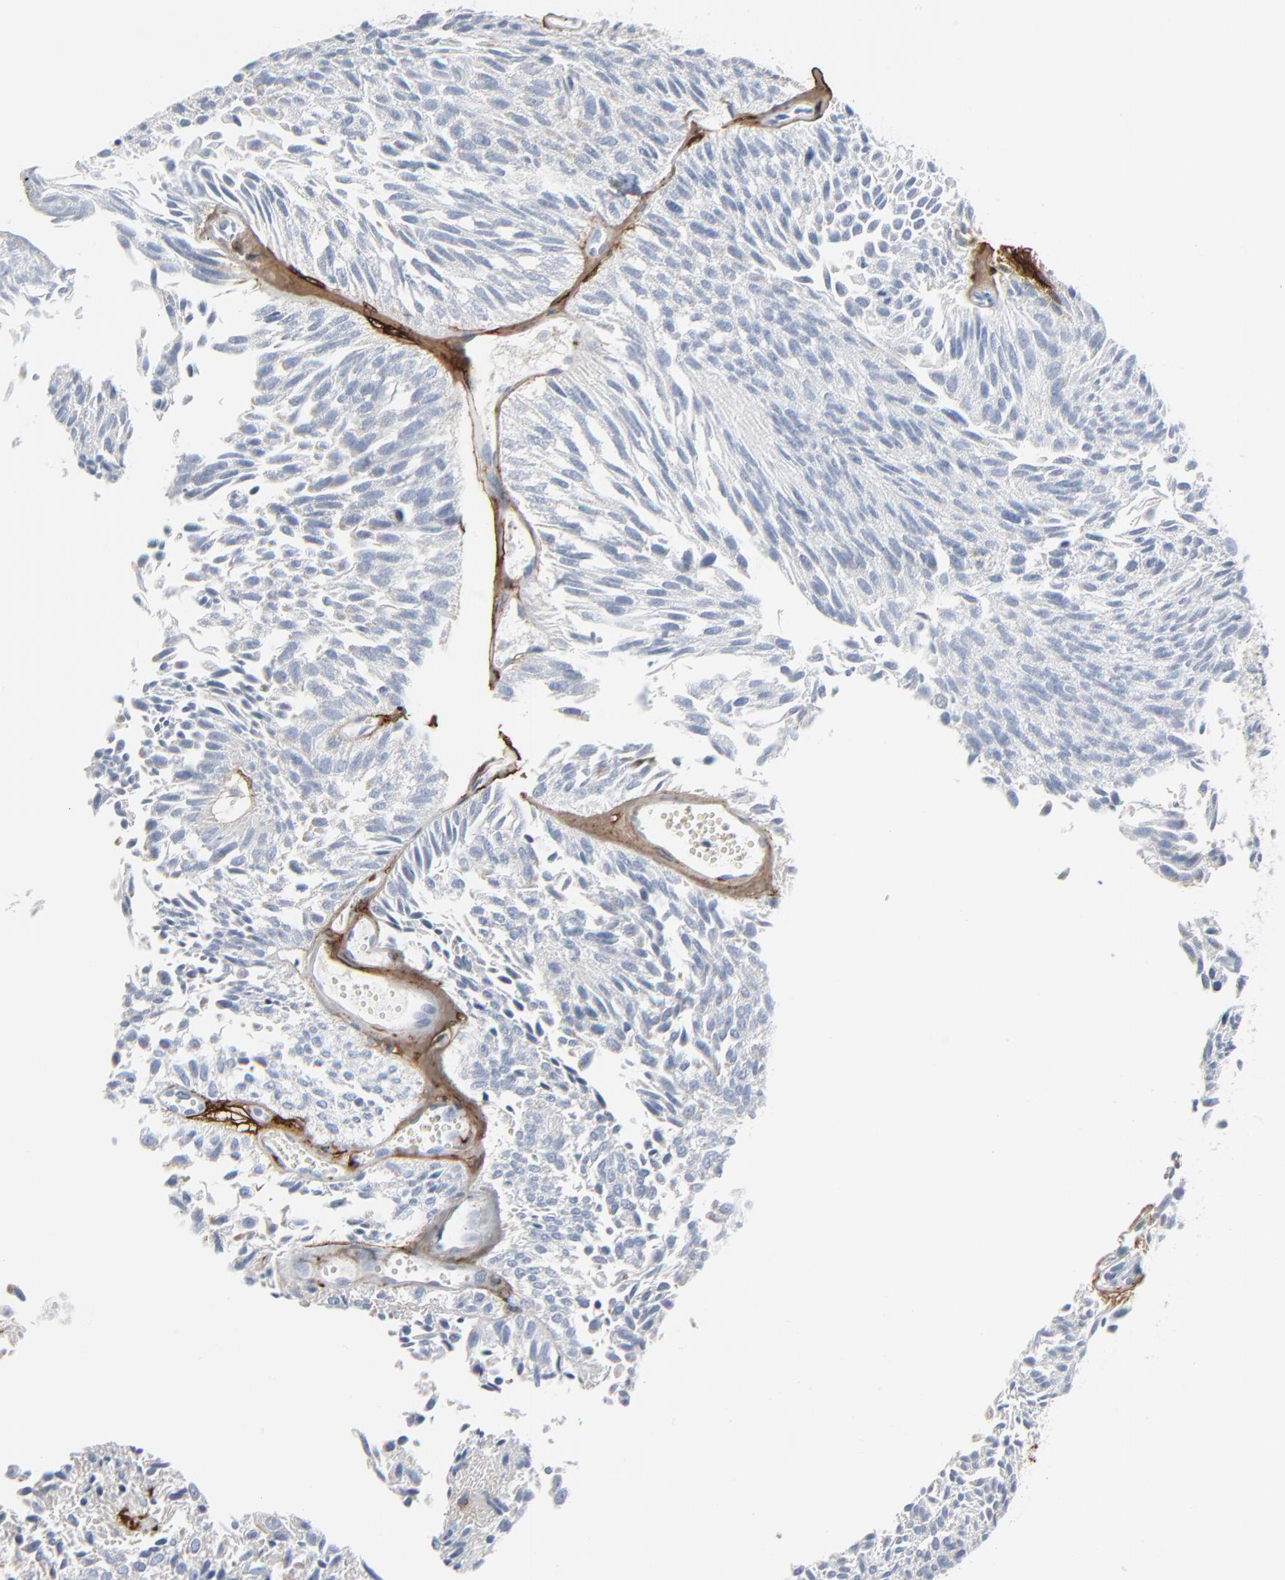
{"staining": {"intensity": "negative", "quantity": "none", "location": "none"}, "tissue": "urothelial cancer", "cell_type": "Tumor cells", "image_type": "cancer", "snomed": [{"axis": "morphology", "description": "Urothelial carcinoma, Low grade"}, {"axis": "topography", "description": "Urinary bladder"}], "caption": "DAB (3,3'-diaminobenzidine) immunohistochemical staining of urothelial carcinoma (low-grade) exhibits no significant positivity in tumor cells. Nuclei are stained in blue.", "gene": "BGN", "patient": {"sex": "male", "age": 76}}